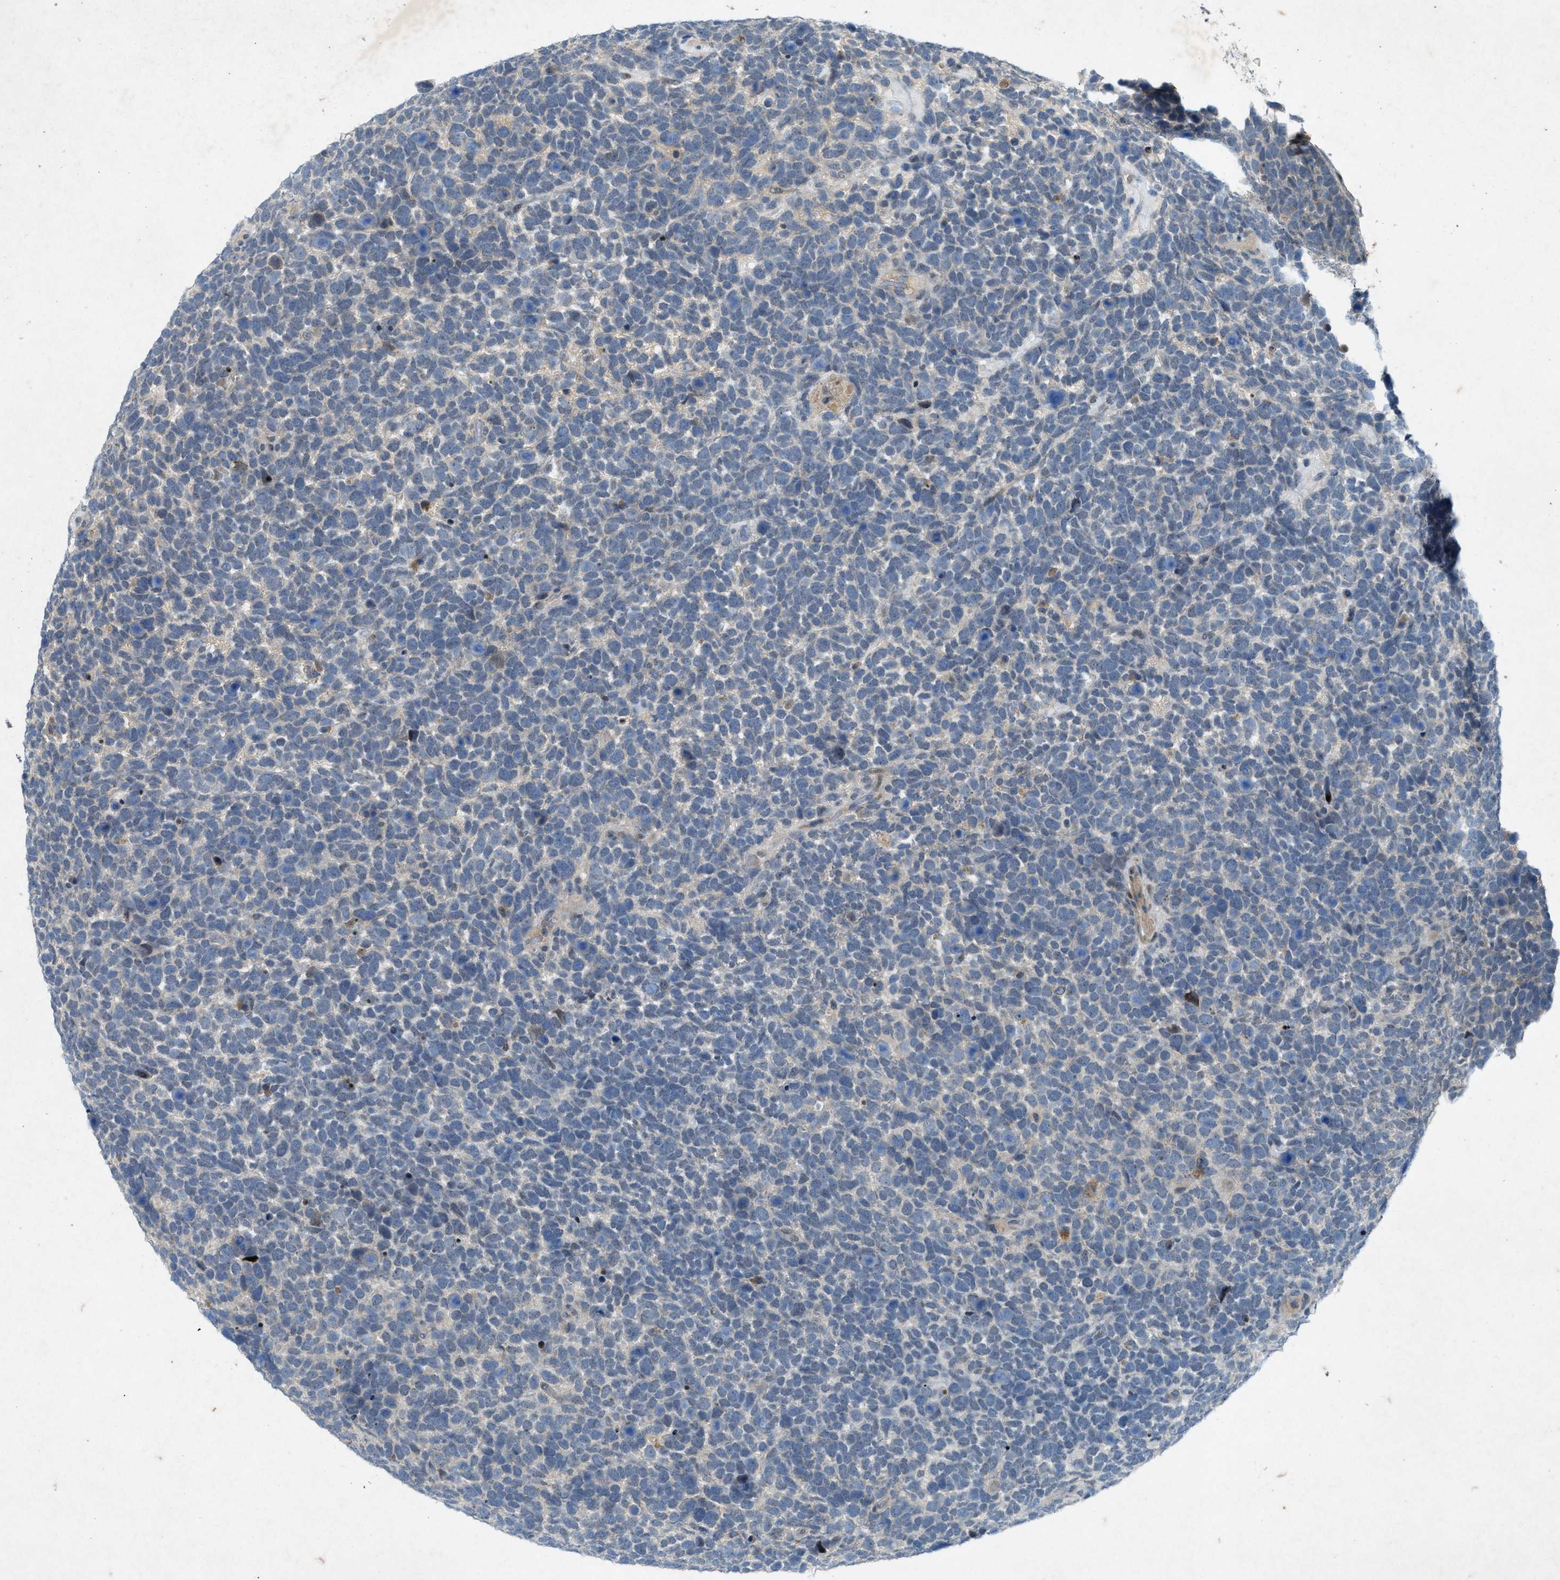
{"staining": {"intensity": "negative", "quantity": "none", "location": "none"}, "tissue": "urothelial cancer", "cell_type": "Tumor cells", "image_type": "cancer", "snomed": [{"axis": "morphology", "description": "Urothelial carcinoma, High grade"}, {"axis": "topography", "description": "Urinary bladder"}], "caption": "An IHC photomicrograph of high-grade urothelial carcinoma is shown. There is no staining in tumor cells of high-grade urothelial carcinoma.", "gene": "URGCP", "patient": {"sex": "female", "age": 82}}